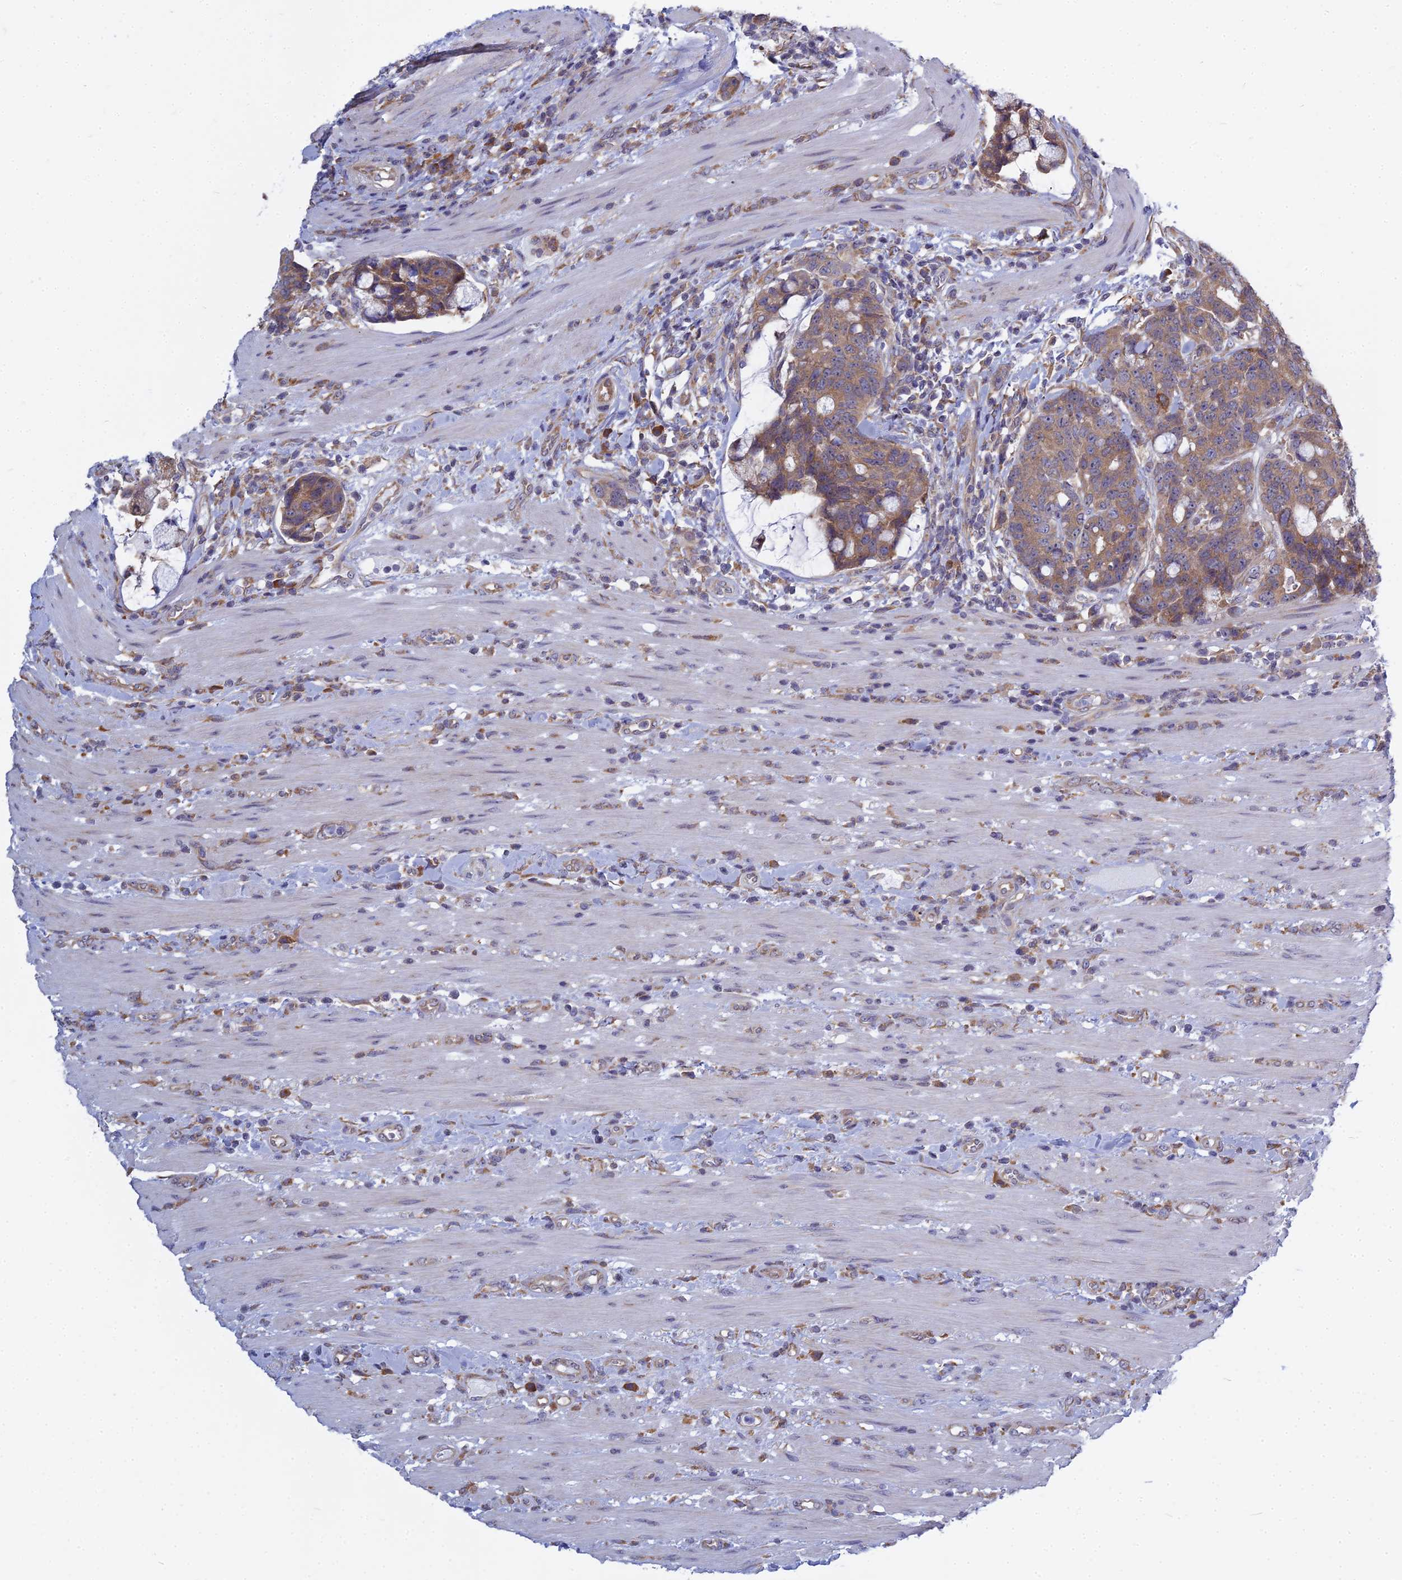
{"staining": {"intensity": "moderate", "quantity": ">75%", "location": "cytoplasmic/membranous"}, "tissue": "colorectal cancer", "cell_type": "Tumor cells", "image_type": "cancer", "snomed": [{"axis": "morphology", "description": "Adenocarcinoma, NOS"}, {"axis": "topography", "description": "Colon"}], "caption": "A photomicrograph of colorectal cancer (adenocarcinoma) stained for a protein reveals moderate cytoplasmic/membranous brown staining in tumor cells. The staining is performed using DAB brown chromogen to label protein expression. The nuclei are counter-stained blue using hematoxylin.", "gene": "KIAA1143", "patient": {"sex": "female", "age": 82}}